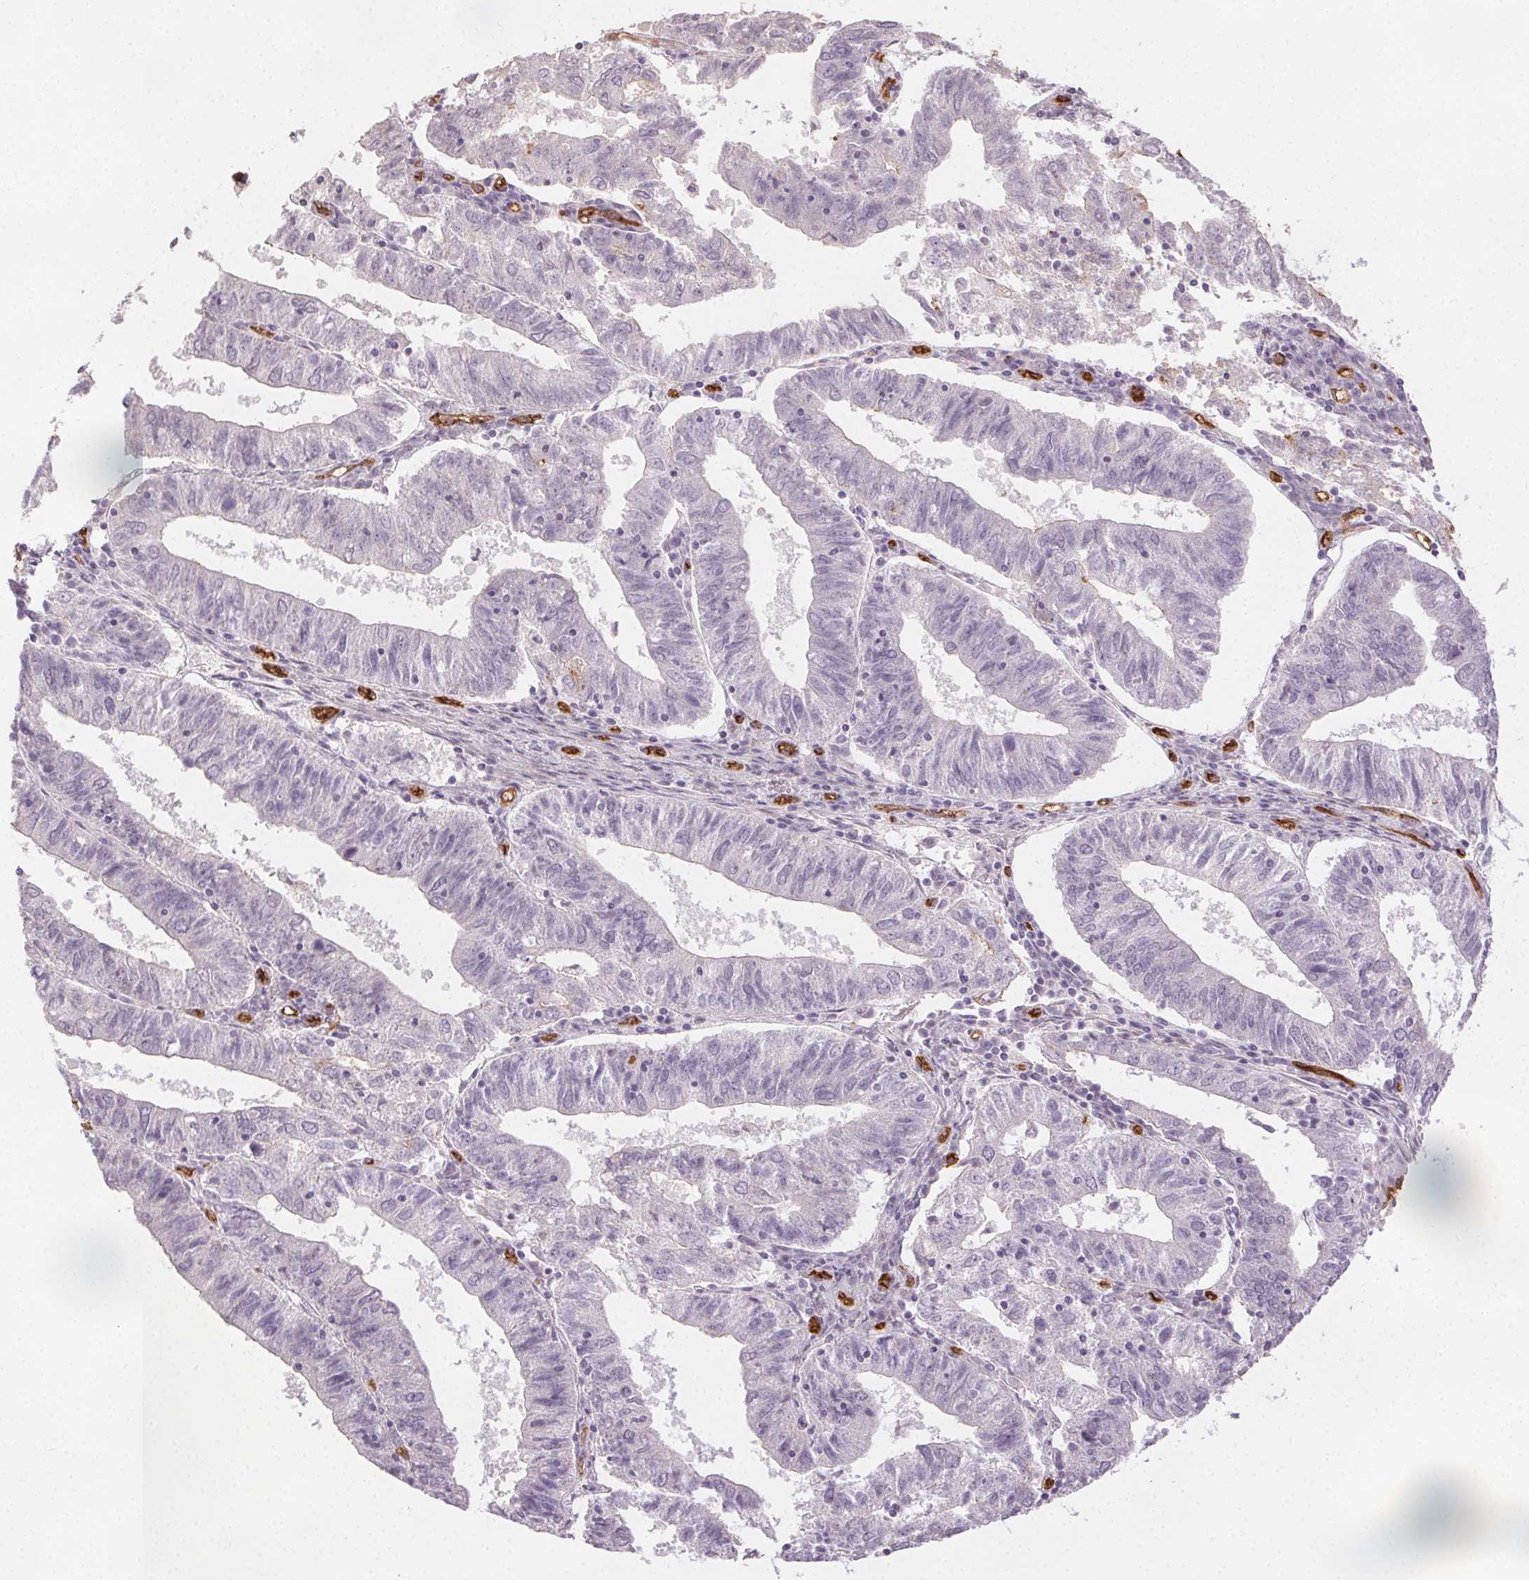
{"staining": {"intensity": "negative", "quantity": "none", "location": "none"}, "tissue": "endometrial cancer", "cell_type": "Tumor cells", "image_type": "cancer", "snomed": [{"axis": "morphology", "description": "Adenocarcinoma, NOS"}, {"axis": "topography", "description": "Endometrium"}], "caption": "The image shows no significant expression in tumor cells of endometrial cancer.", "gene": "PODXL", "patient": {"sex": "female", "age": 82}}